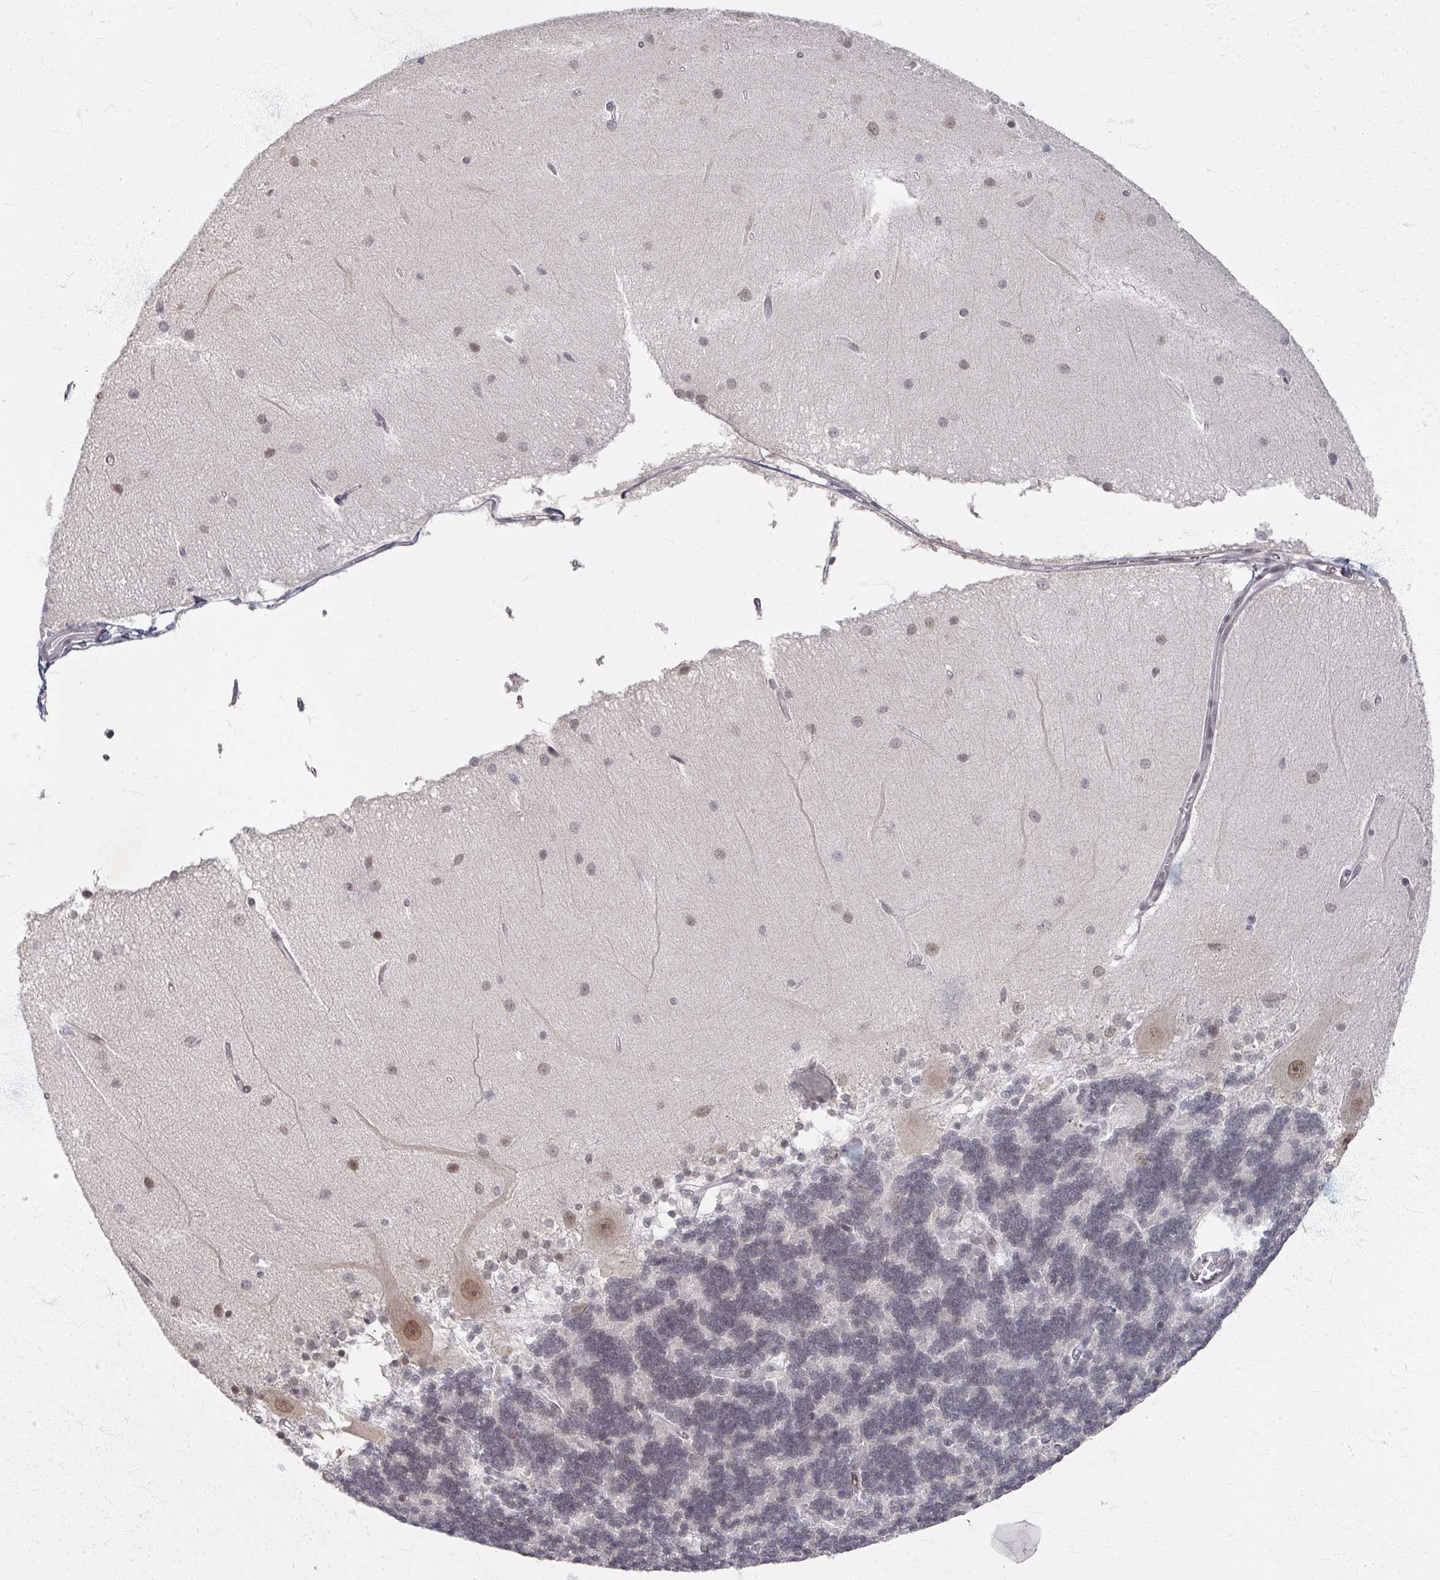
{"staining": {"intensity": "moderate", "quantity": "25%-75%", "location": "nuclear"}, "tissue": "cerebellum", "cell_type": "Cells in granular layer", "image_type": "normal", "snomed": [{"axis": "morphology", "description": "Normal tissue, NOS"}, {"axis": "topography", "description": "Cerebellum"}], "caption": "Immunohistochemistry photomicrograph of normal cerebellum: human cerebellum stained using immunohistochemistry (IHC) displays medium levels of moderate protein expression localized specifically in the nuclear of cells in granular layer, appearing as a nuclear brown color.", "gene": "PSKH1", "patient": {"sex": "female", "age": 54}}